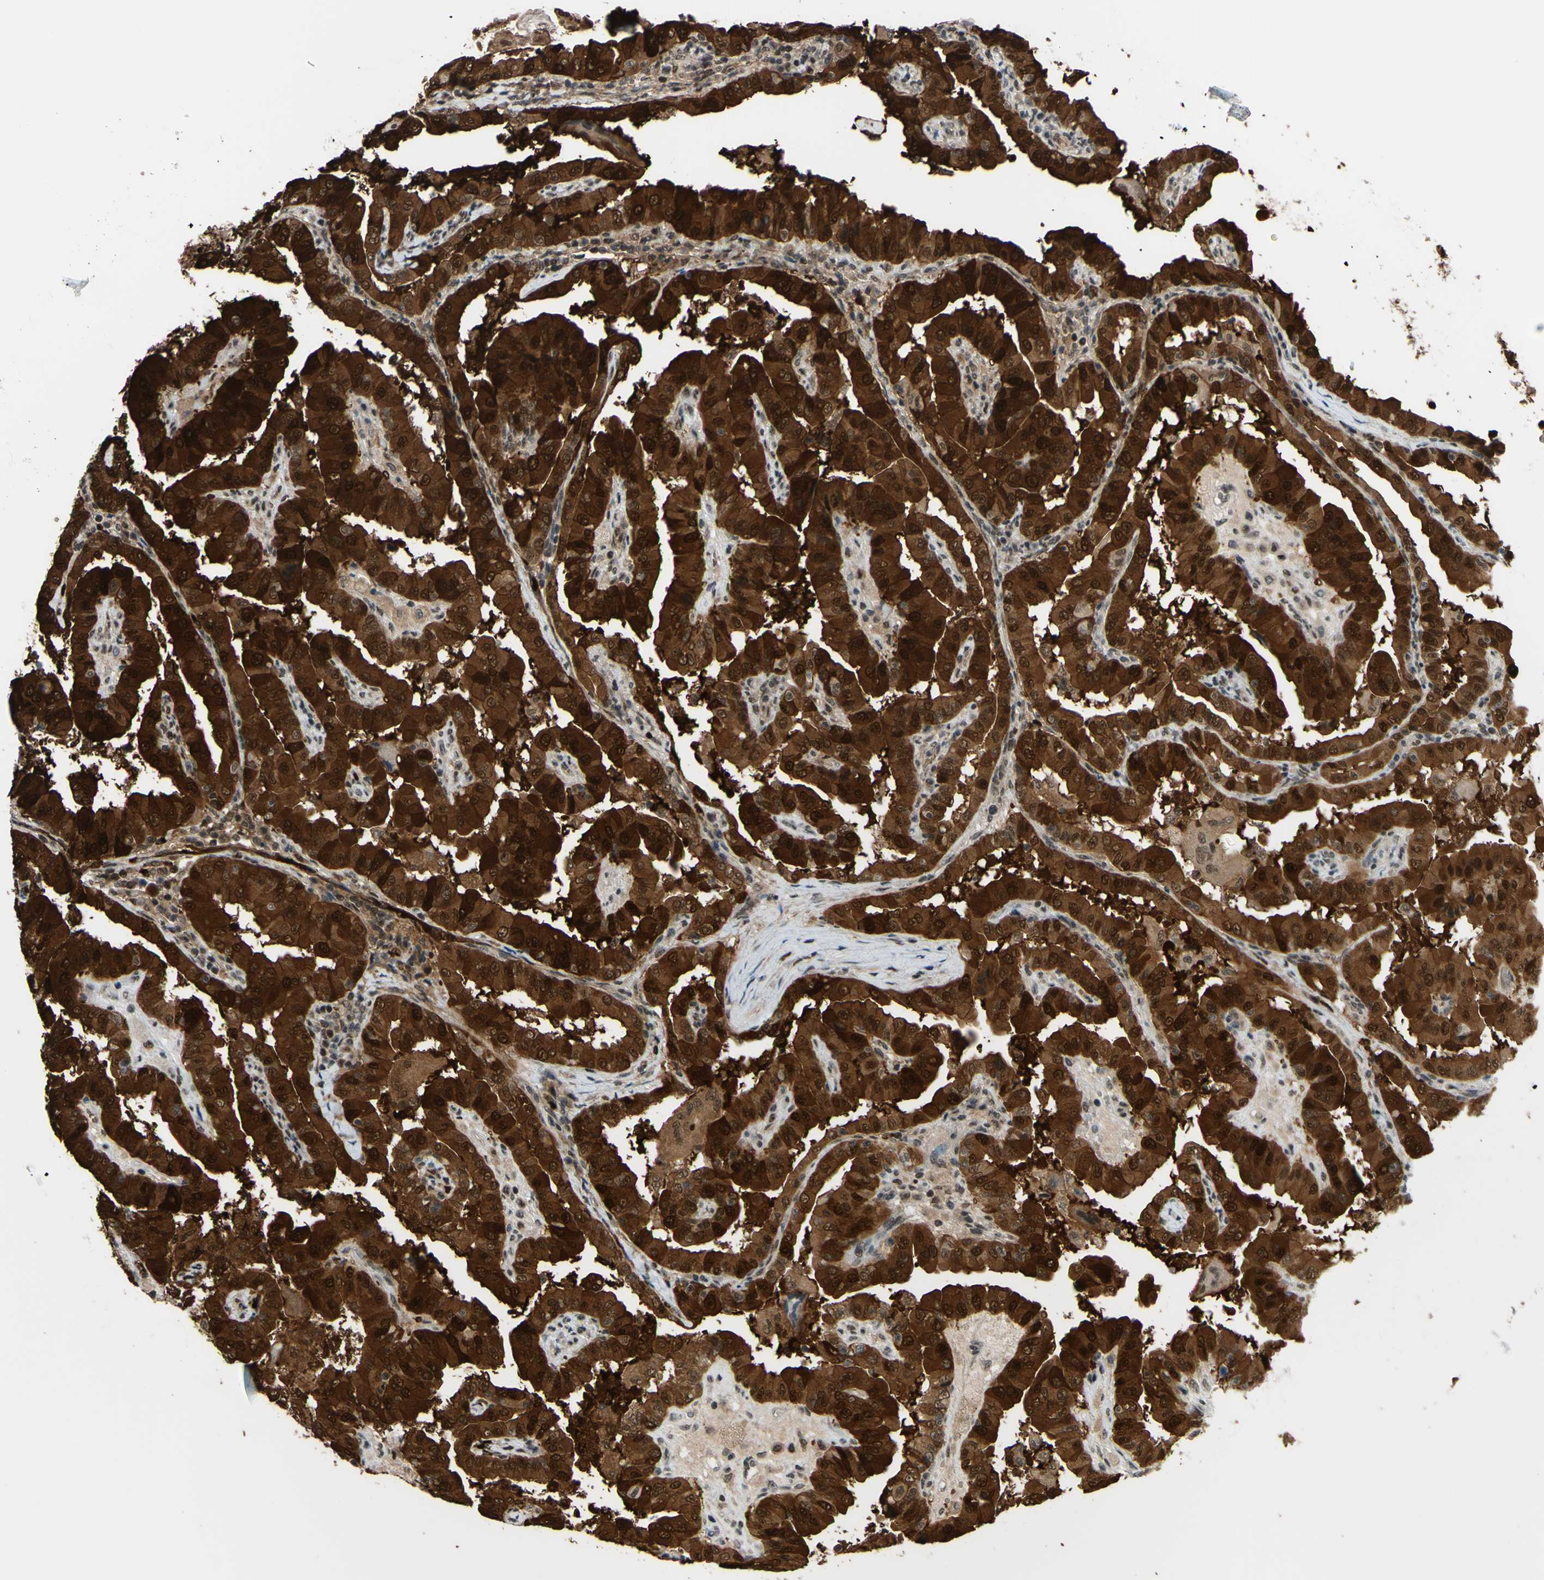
{"staining": {"intensity": "strong", "quantity": ">75%", "location": "cytoplasmic/membranous,nuclear"}, "tissue": "thyroid cancer", "cell_type": "Tumor cells", "image_type": "cancer", "snomed": [{"axis": "morphology", "description": "Papillary adenocarcinoma, NOS"}, {"axis": "topography", "description": "Thyroid gland"}], "caption": "Immunohistochemistry (IHC) photomicrograph of neoplastic tissue: human thyroid cancer (papillary adenocarcinoma) stained using immunohistochemistry demonstrates high levels of strong protein expression localized specifically in the cytoplasmic/membranous and nuclear of tumor cells, appearing as a cytoplasmic/membranous and nuclear brown color.", "gene": "THAP12", "patient": {"sex": "male", "age": 33}}